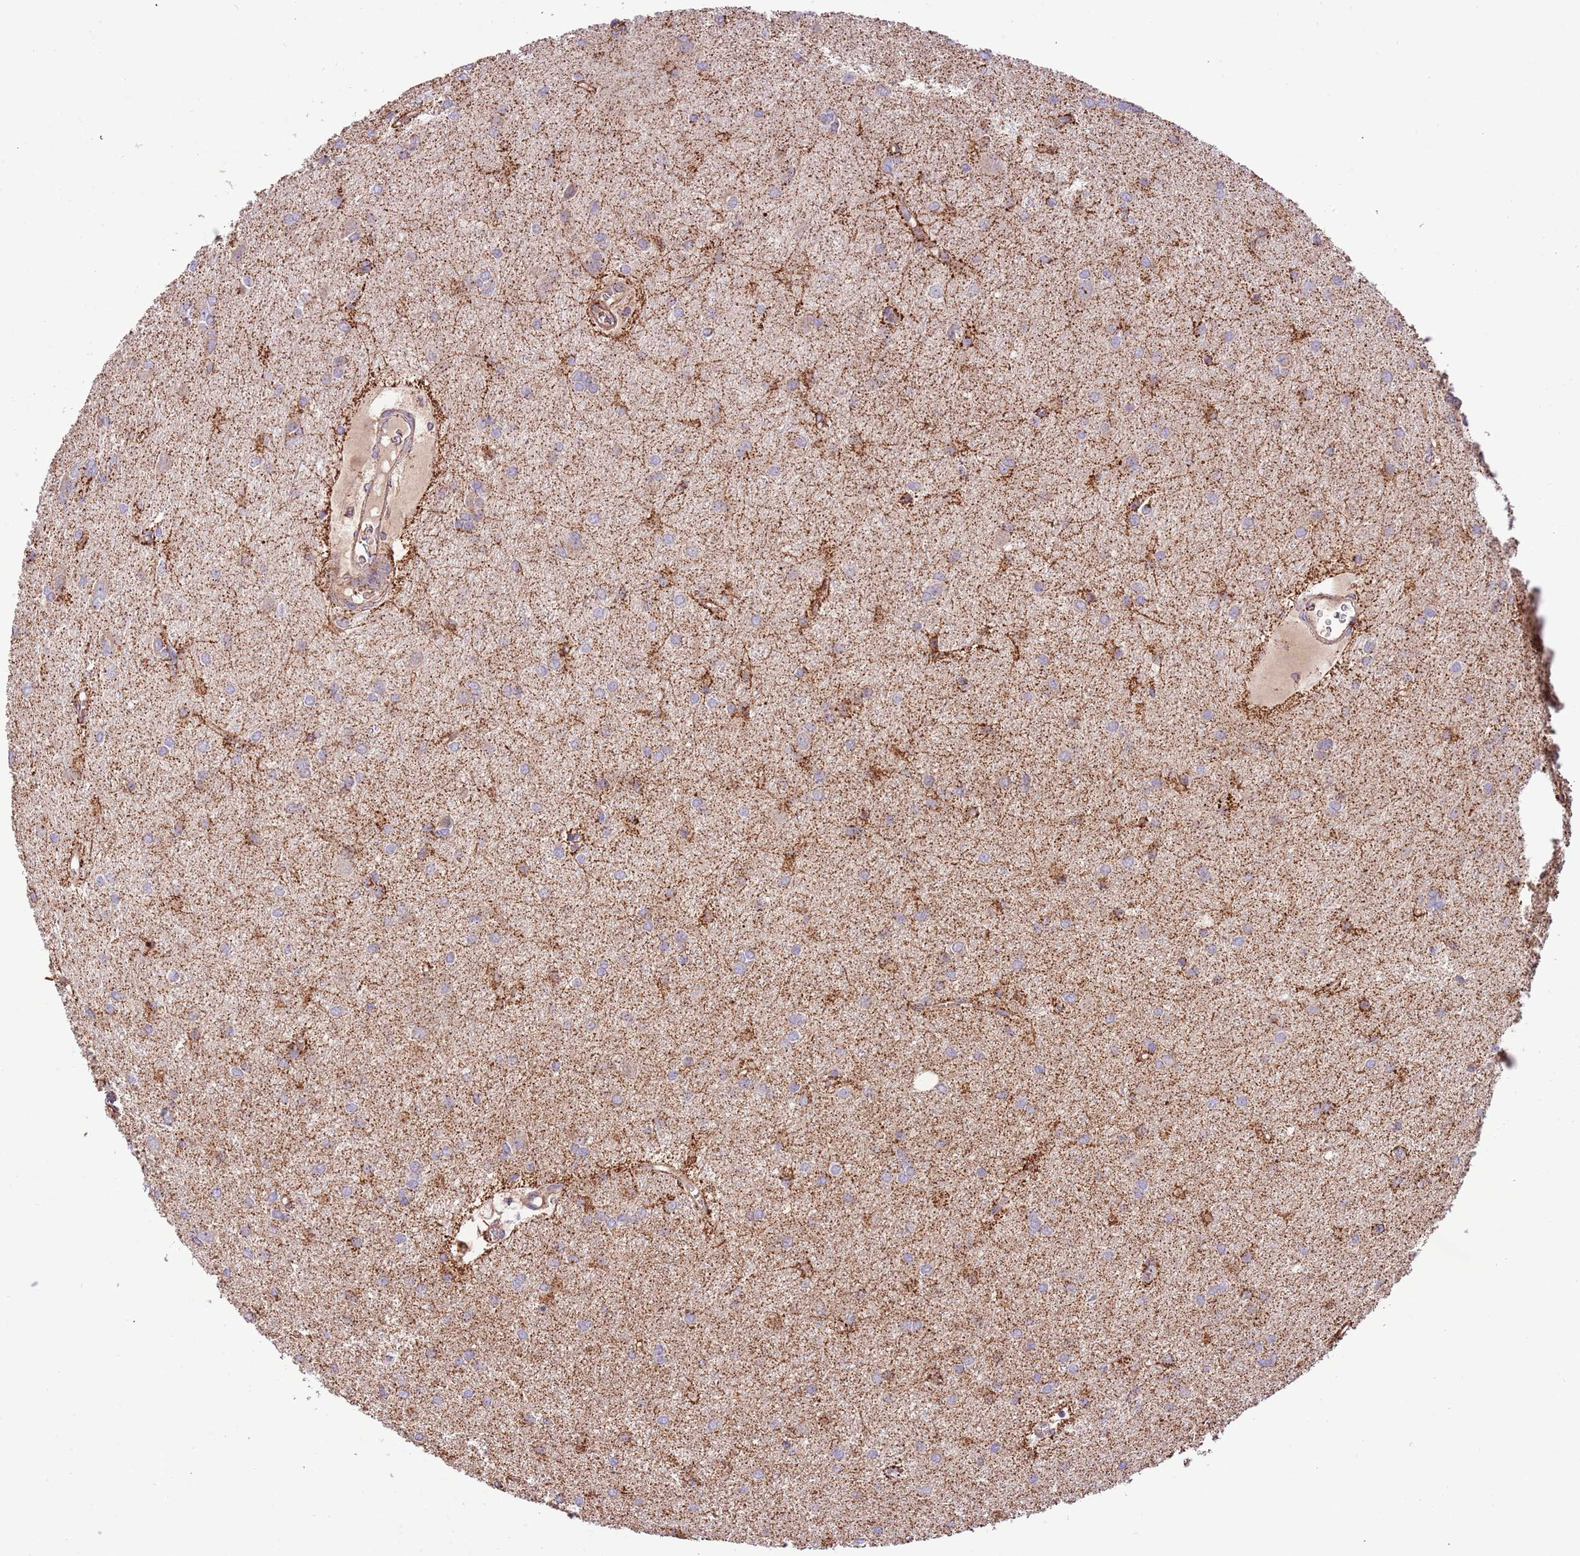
{"staining": {"intensity": "negative", "quantity": "none", "location": "none"}, "tissue": "glioma", "cell_type": "Tumor cells", "image_type": "cancer", "snomed": [{"axis": "morphology", "description": "Glioma, malignant, High grade"}, {"axis": "topography", "description": "Brain"}], "caption": "Micrograph shows no protein staining in tumor cells of glioma tissue.", "gene": "DOCK6", "patient": {"sex": "female", "age": 50}}